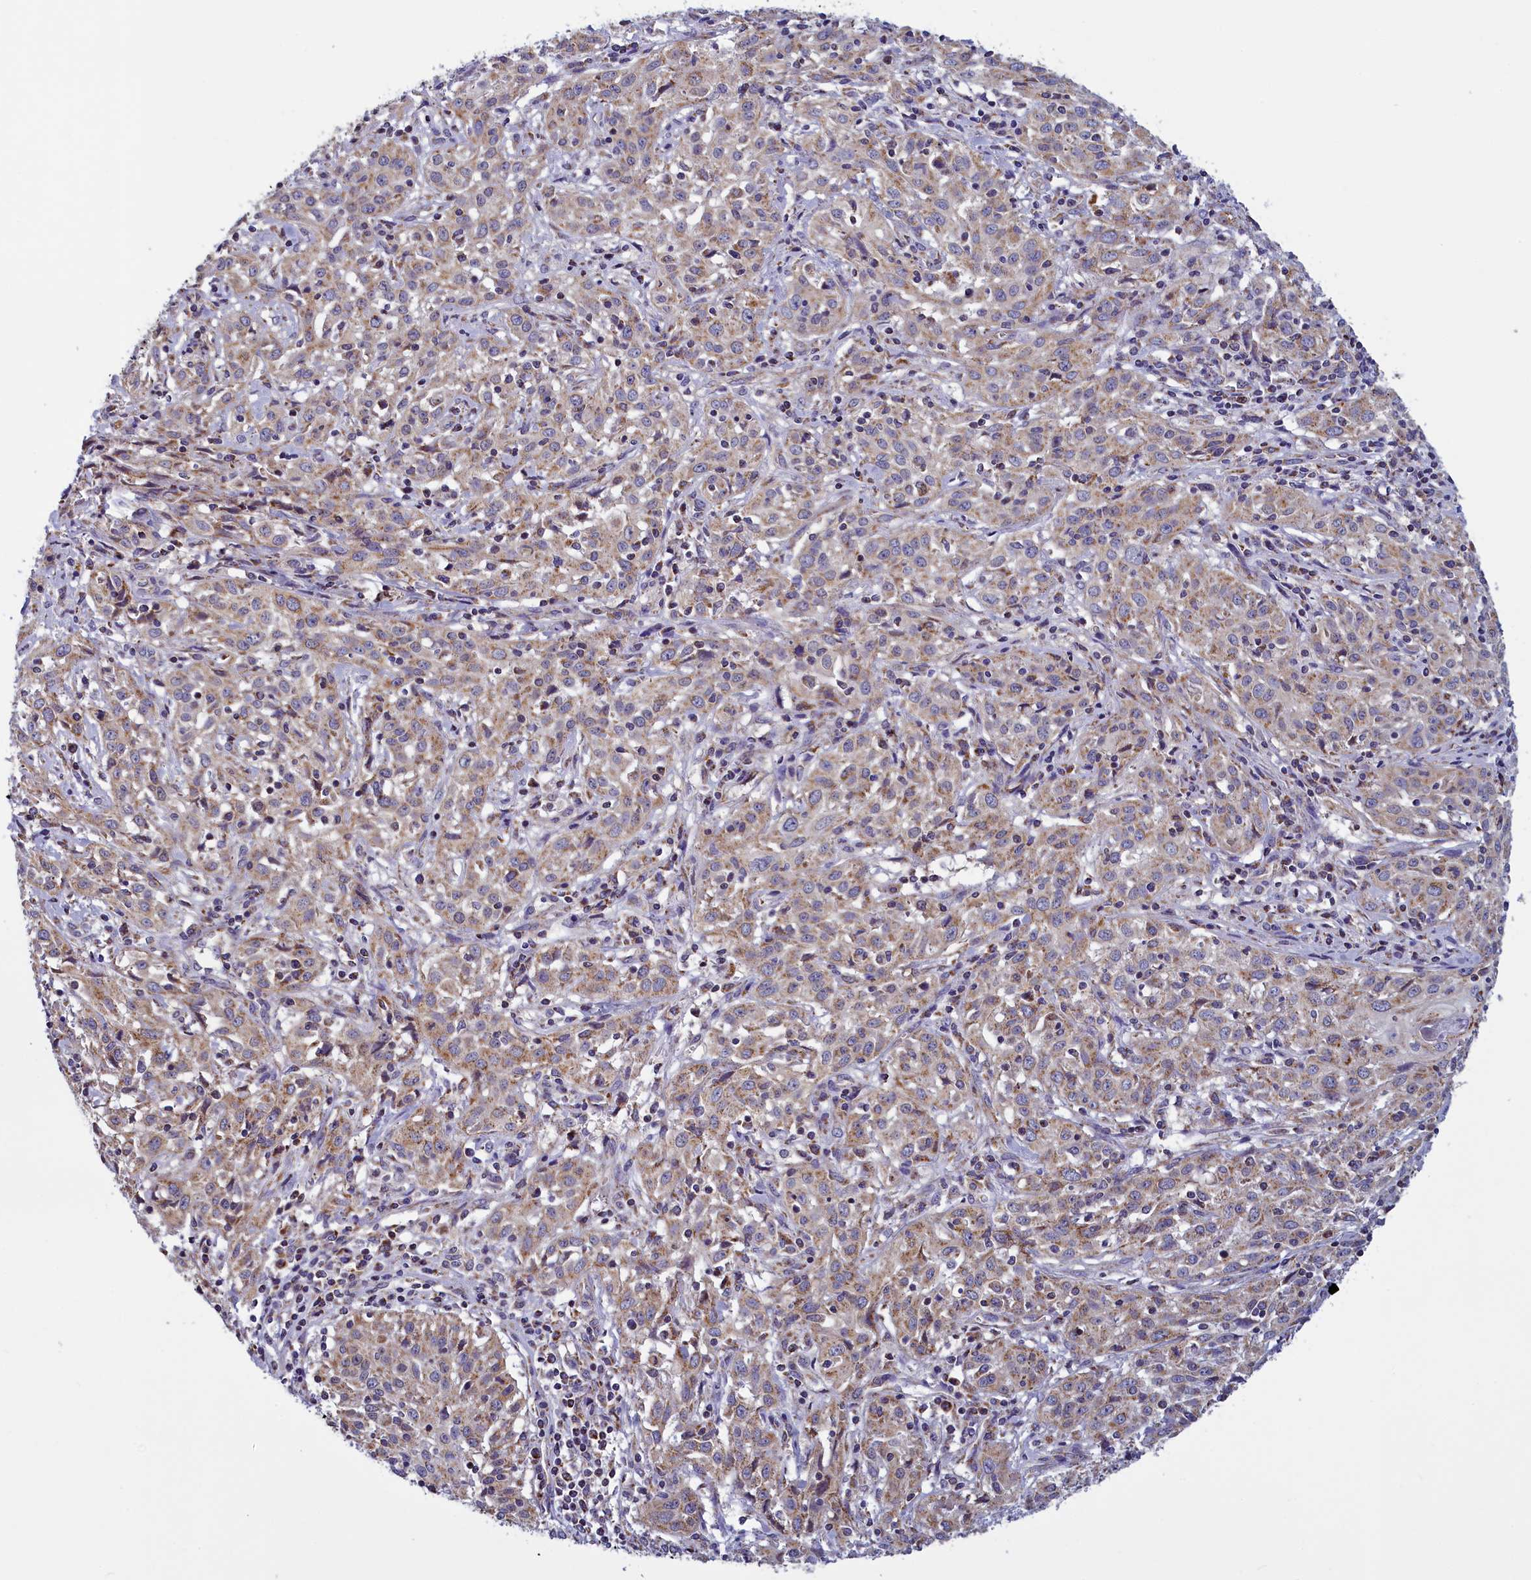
{"staining": {"intensity": "weak", "quantity": "25%-75%", "location": "cytoplasmic/membranous"}, "tissue": "cervical cancer", "cell_type": "Tumor cells", "image_type": "cancer", "snomed": [{"axis": "morphology", "description": "Squamous cell carcinoma, NOS"}, {"axis": "topography", "description": "Cervix"}], "caption": "DAB immunohistochemical staining of cervical cancer demonstrates weak cytoplasmic/membranous protein positivity in approximately 25%-75% of tumor cells.", "gene": "IFT122", "patient": {"sex": "female", "age": 57}}